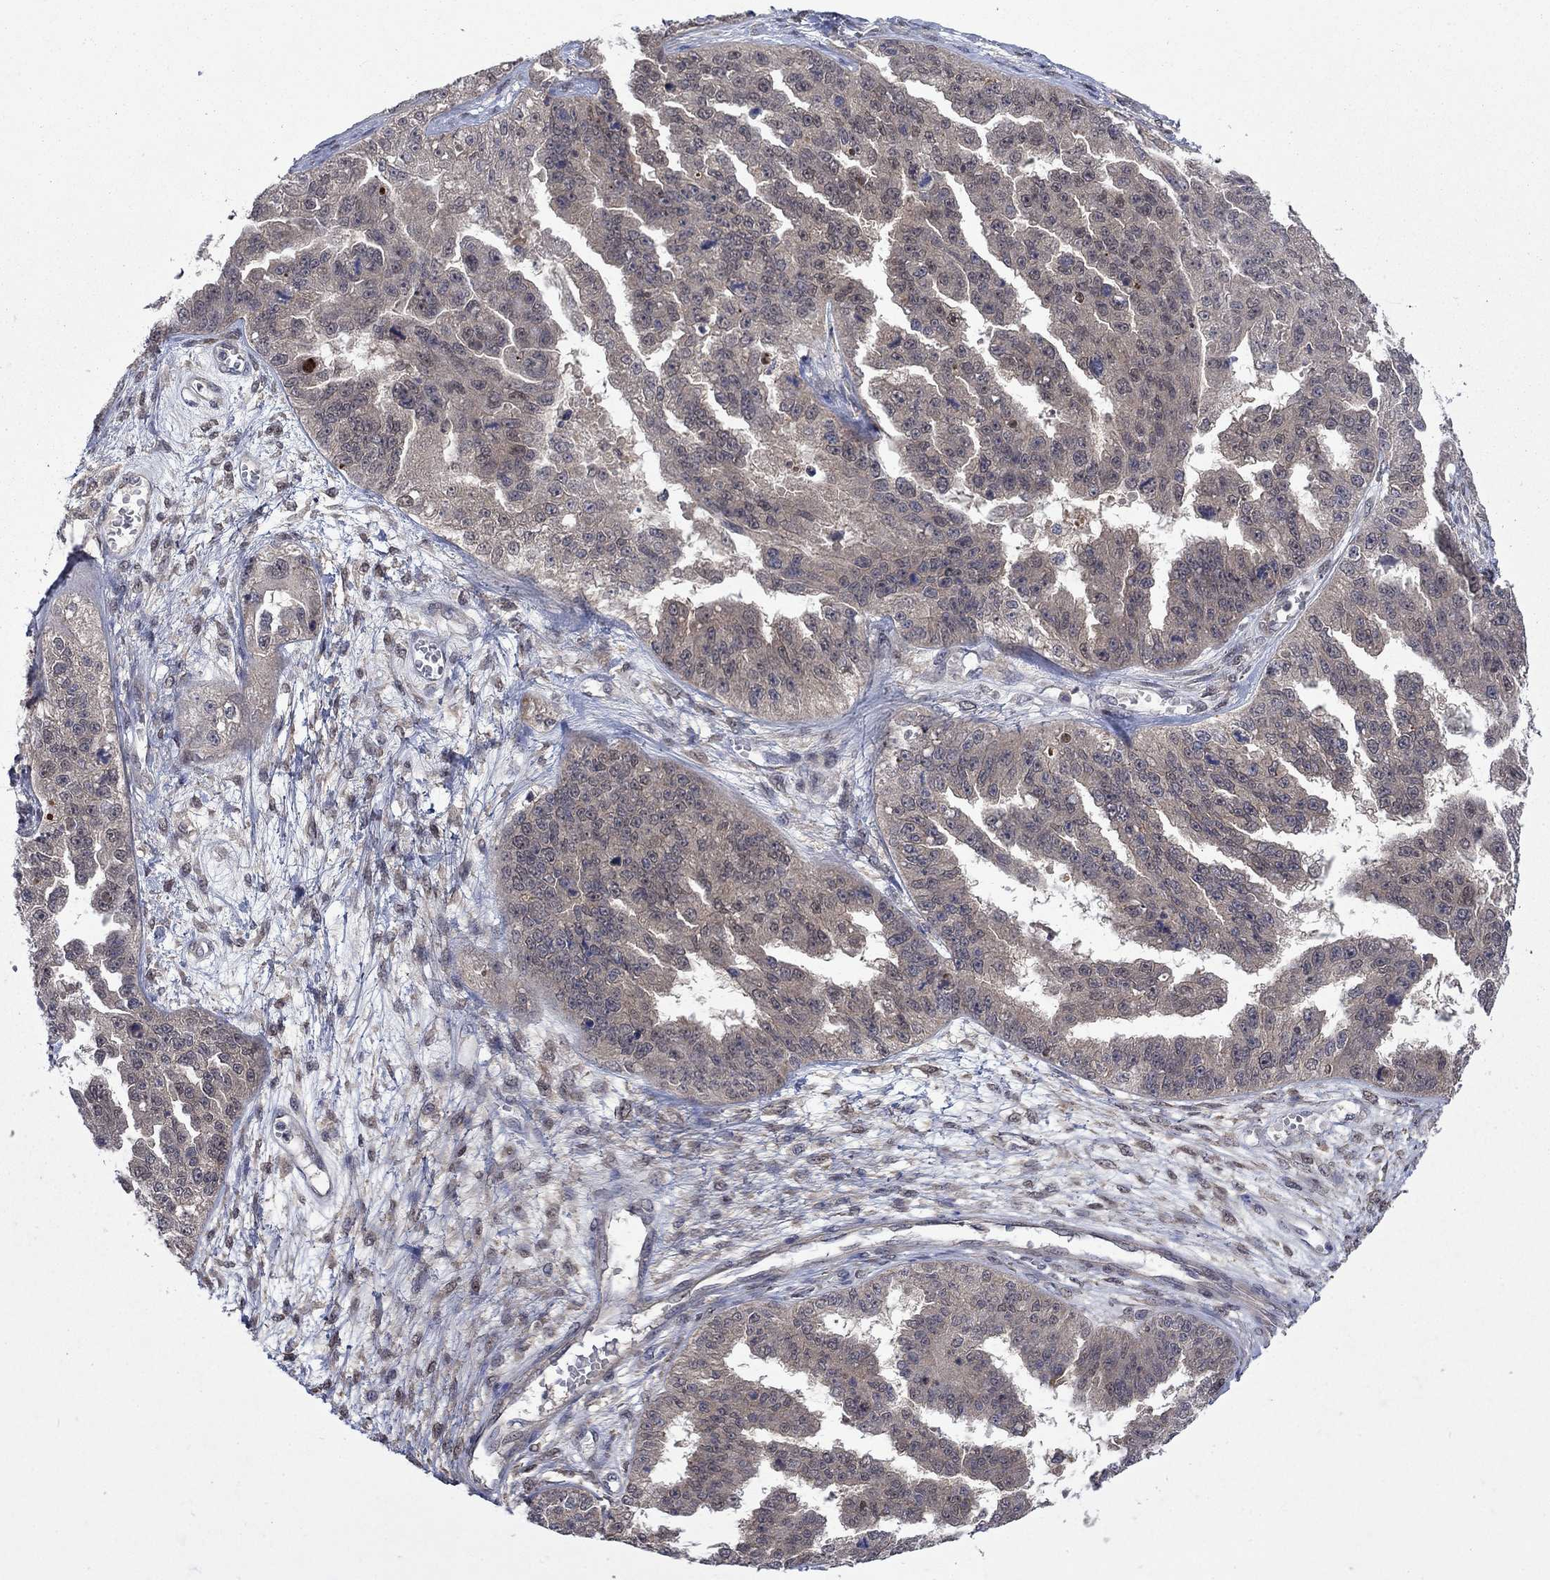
{"staining": {"intensity": "negative", "quantity": "none", "location": "none"}, "tissue": "ovarian cancer", "cell_type": "Tumor cells", "image_type": "cancer", "snomed": [{"axis": "morphology", "description": "Cystadenocarcinoma, serous, NOS"}, {"axis": "topography", "description": "Ovary"}], "caption": "IHC micrograph of human serous cystadenocarcinoma (ovarian) stained for a protein (brown), which demonstrates no expression in tumor cells.", "gene": "IAH1", "patient": {"sex": "female", "age": 58}}